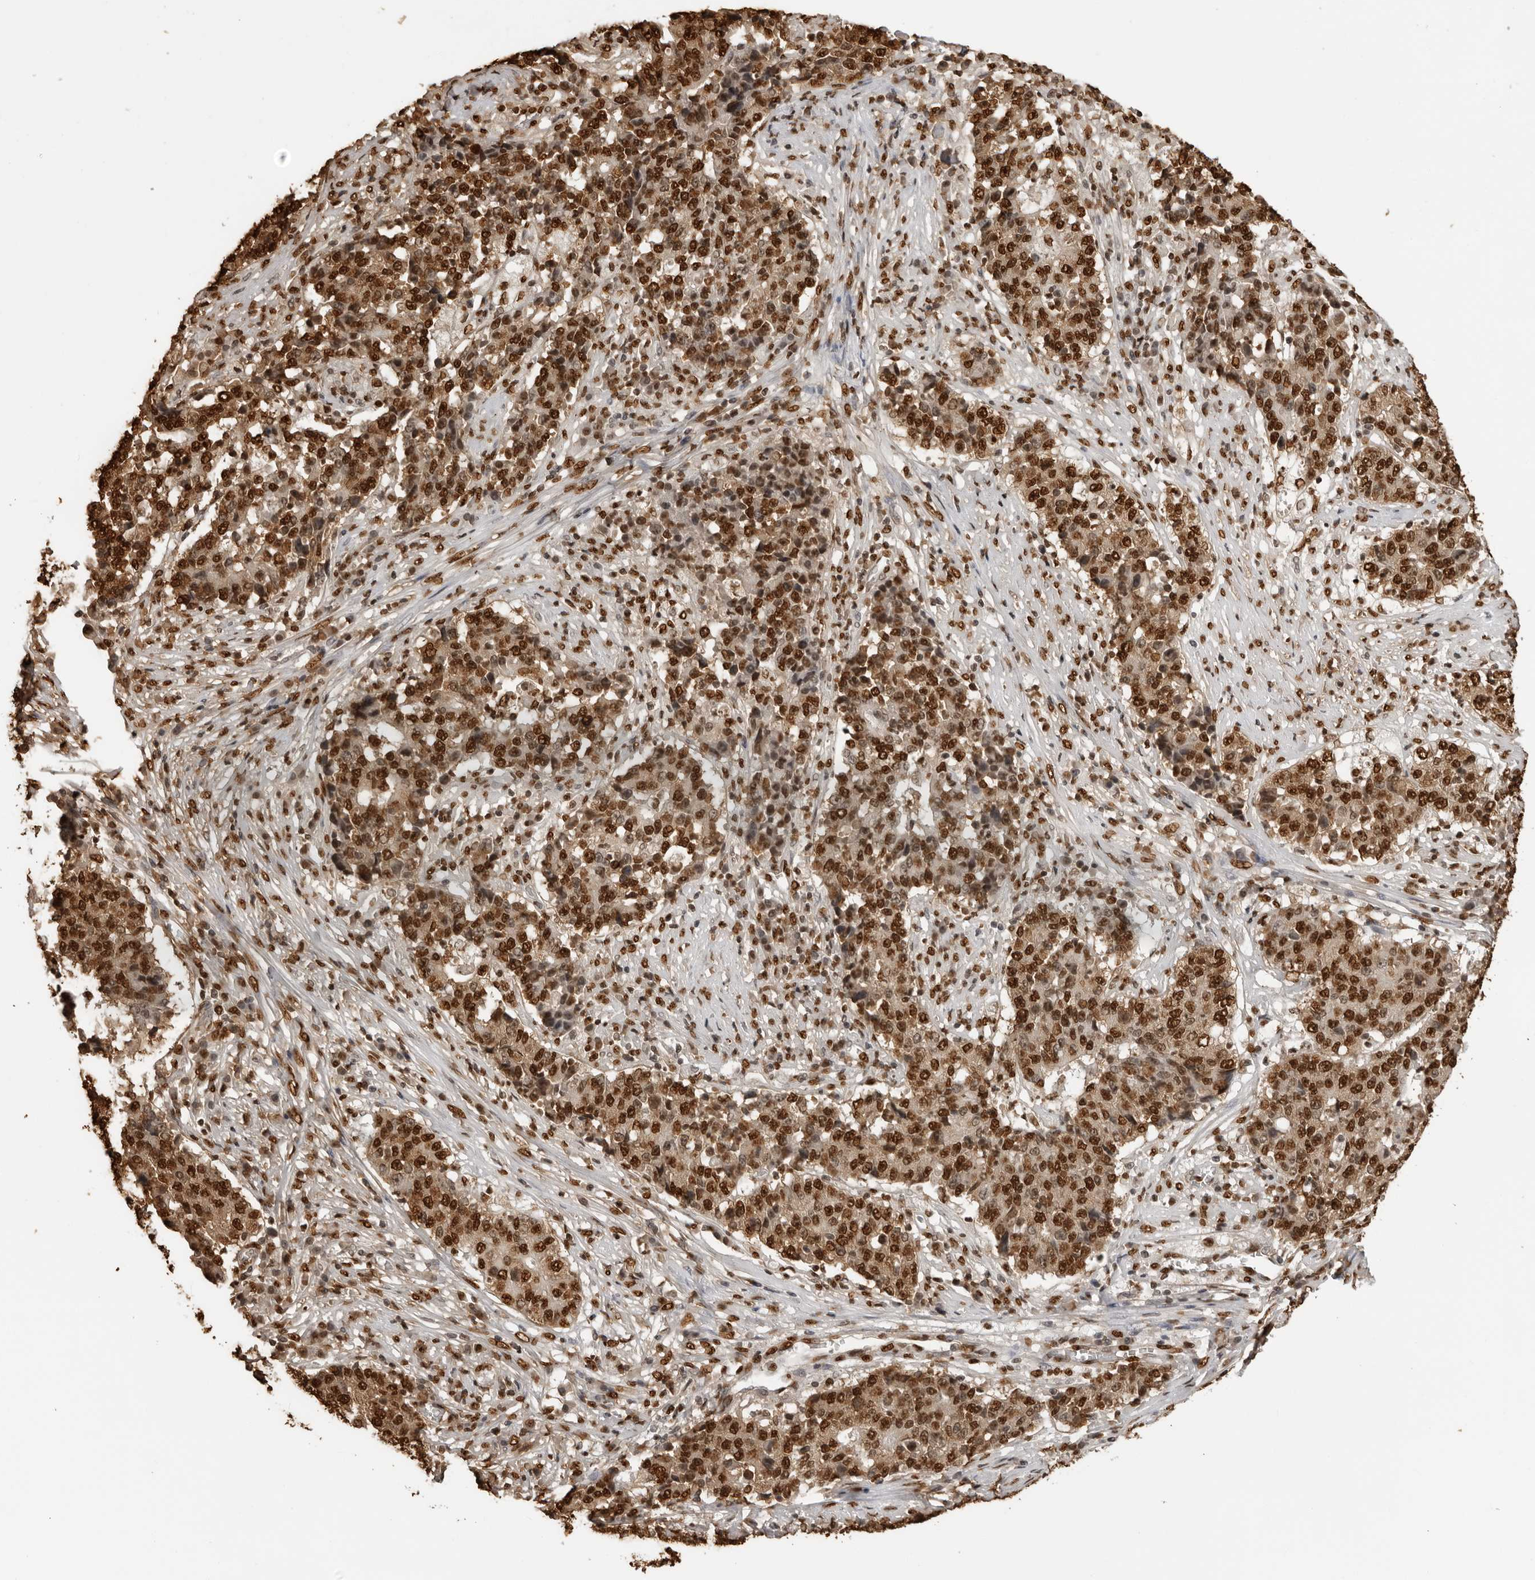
{"staining": {"intensity": "strong", "quantity": ">75%", "location": "nuclear"}, "tissue": "stomach cancer", "cell_type": "Tumor cells", "image_type": "cancer", "snomed": [{"axis": "morphology", "description": "Adenocarcinoma, NOS"}, {"axis": "topography", "description": "Stomach"}], "caption": "Human stomach adenocarcinoma stained with a brown dye reveals strong nuclear positive staining in approximately >75% of tumor cells.", "gene": "ZFP91", "patient": {"sex": "male", "age": 59}}